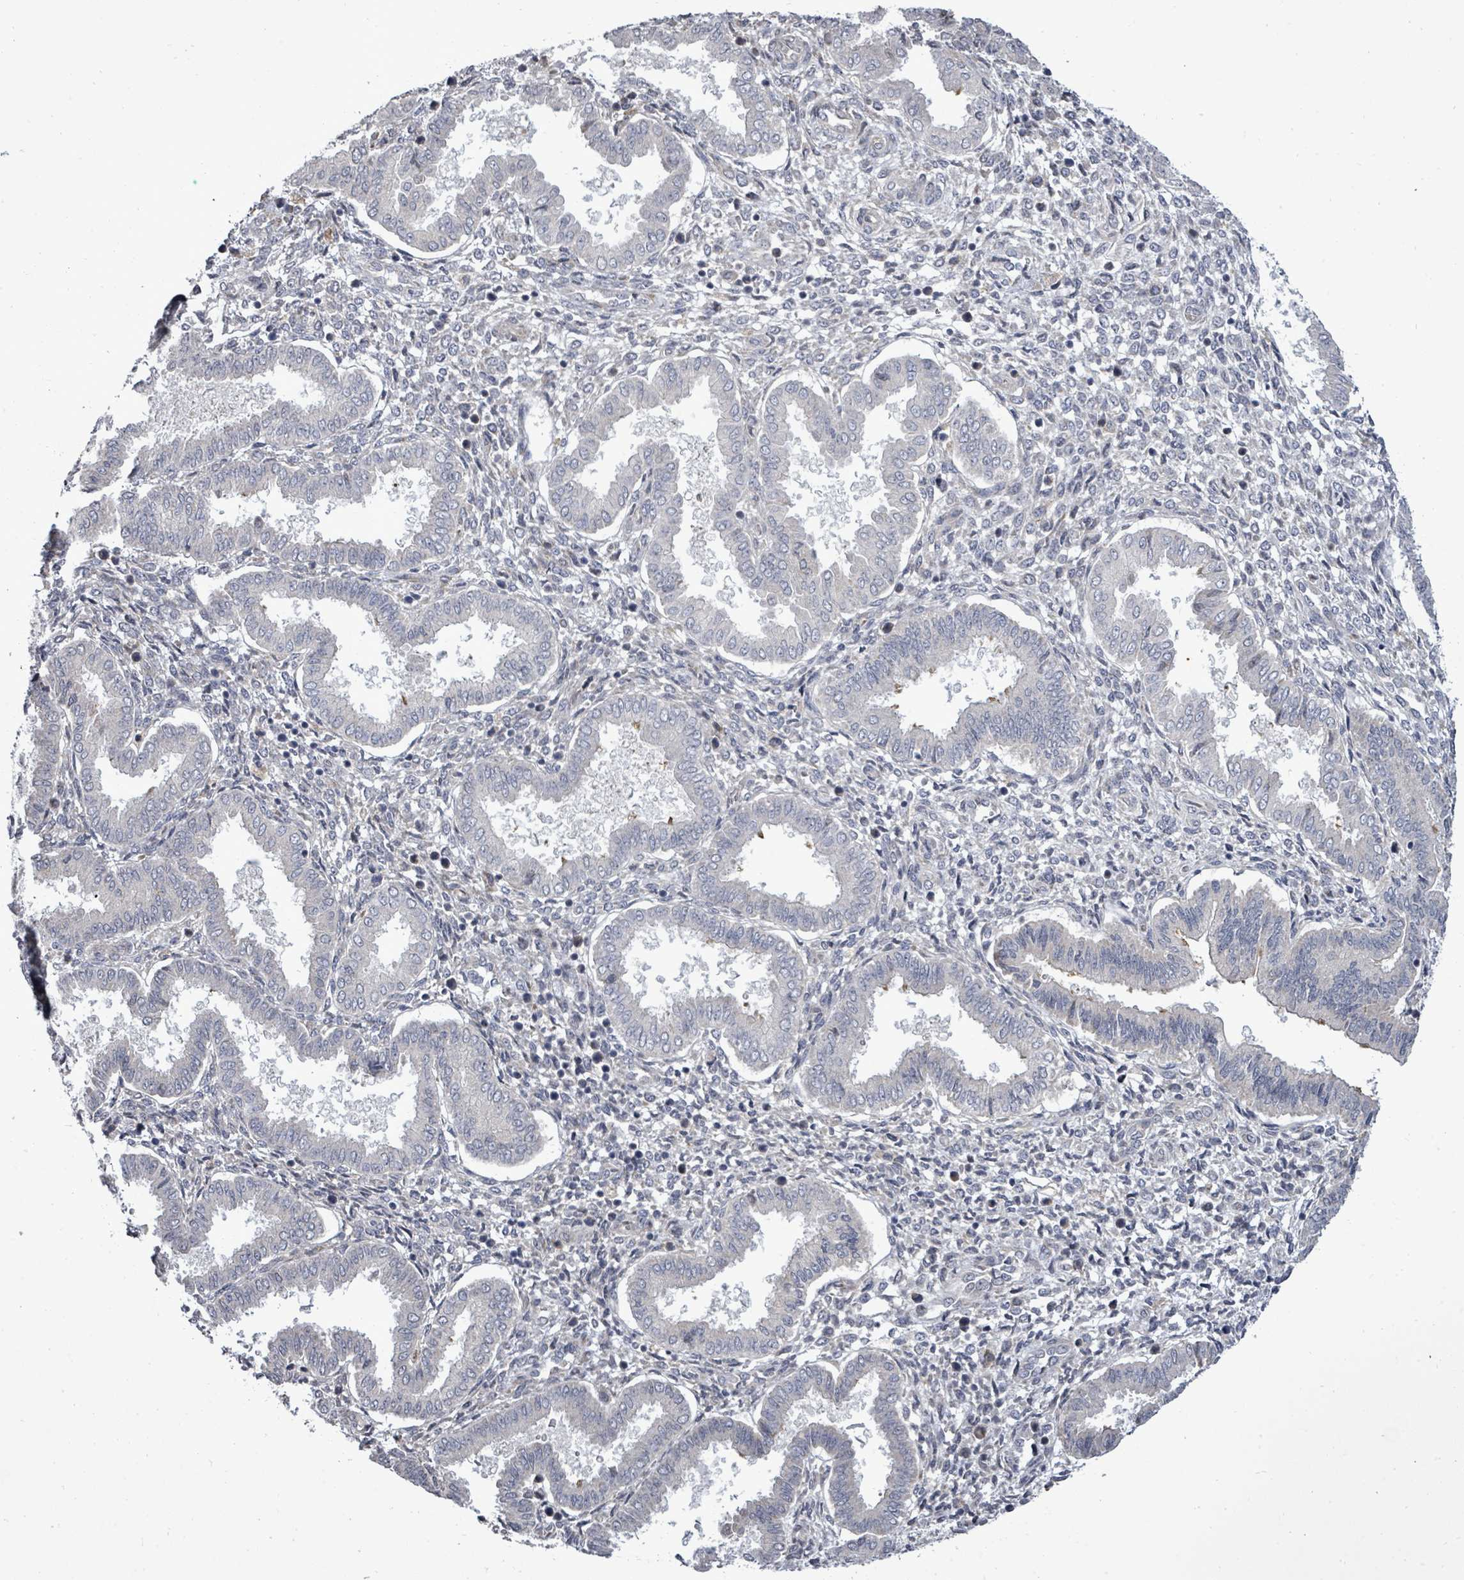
{"staining": {"intensity": "negative", "quantity": "none", "location": "none"}, "tissue": "endometrium", "cell_type": "Cells in endometrial stroma", "image_type": "normal", "snomed": [{"axis": "morphology", "description": "Normal tissue, NOS"}, {"axis": "topography", "description": "Endometrium"}], "caption": "IHC micrograph of unremarkable endometrium stained for a protein (brown), which displays no expression in cells in endometrial stroma. The staining was performed using DAB (3,3'-diaminobenzidine) to visualize the protein expression in brown, while the nuclei were stained in blue with hematoxylin (Magnification: 20x).", "gene": "POMGNT2", "patient": {"sex": "female", "age": 24}}